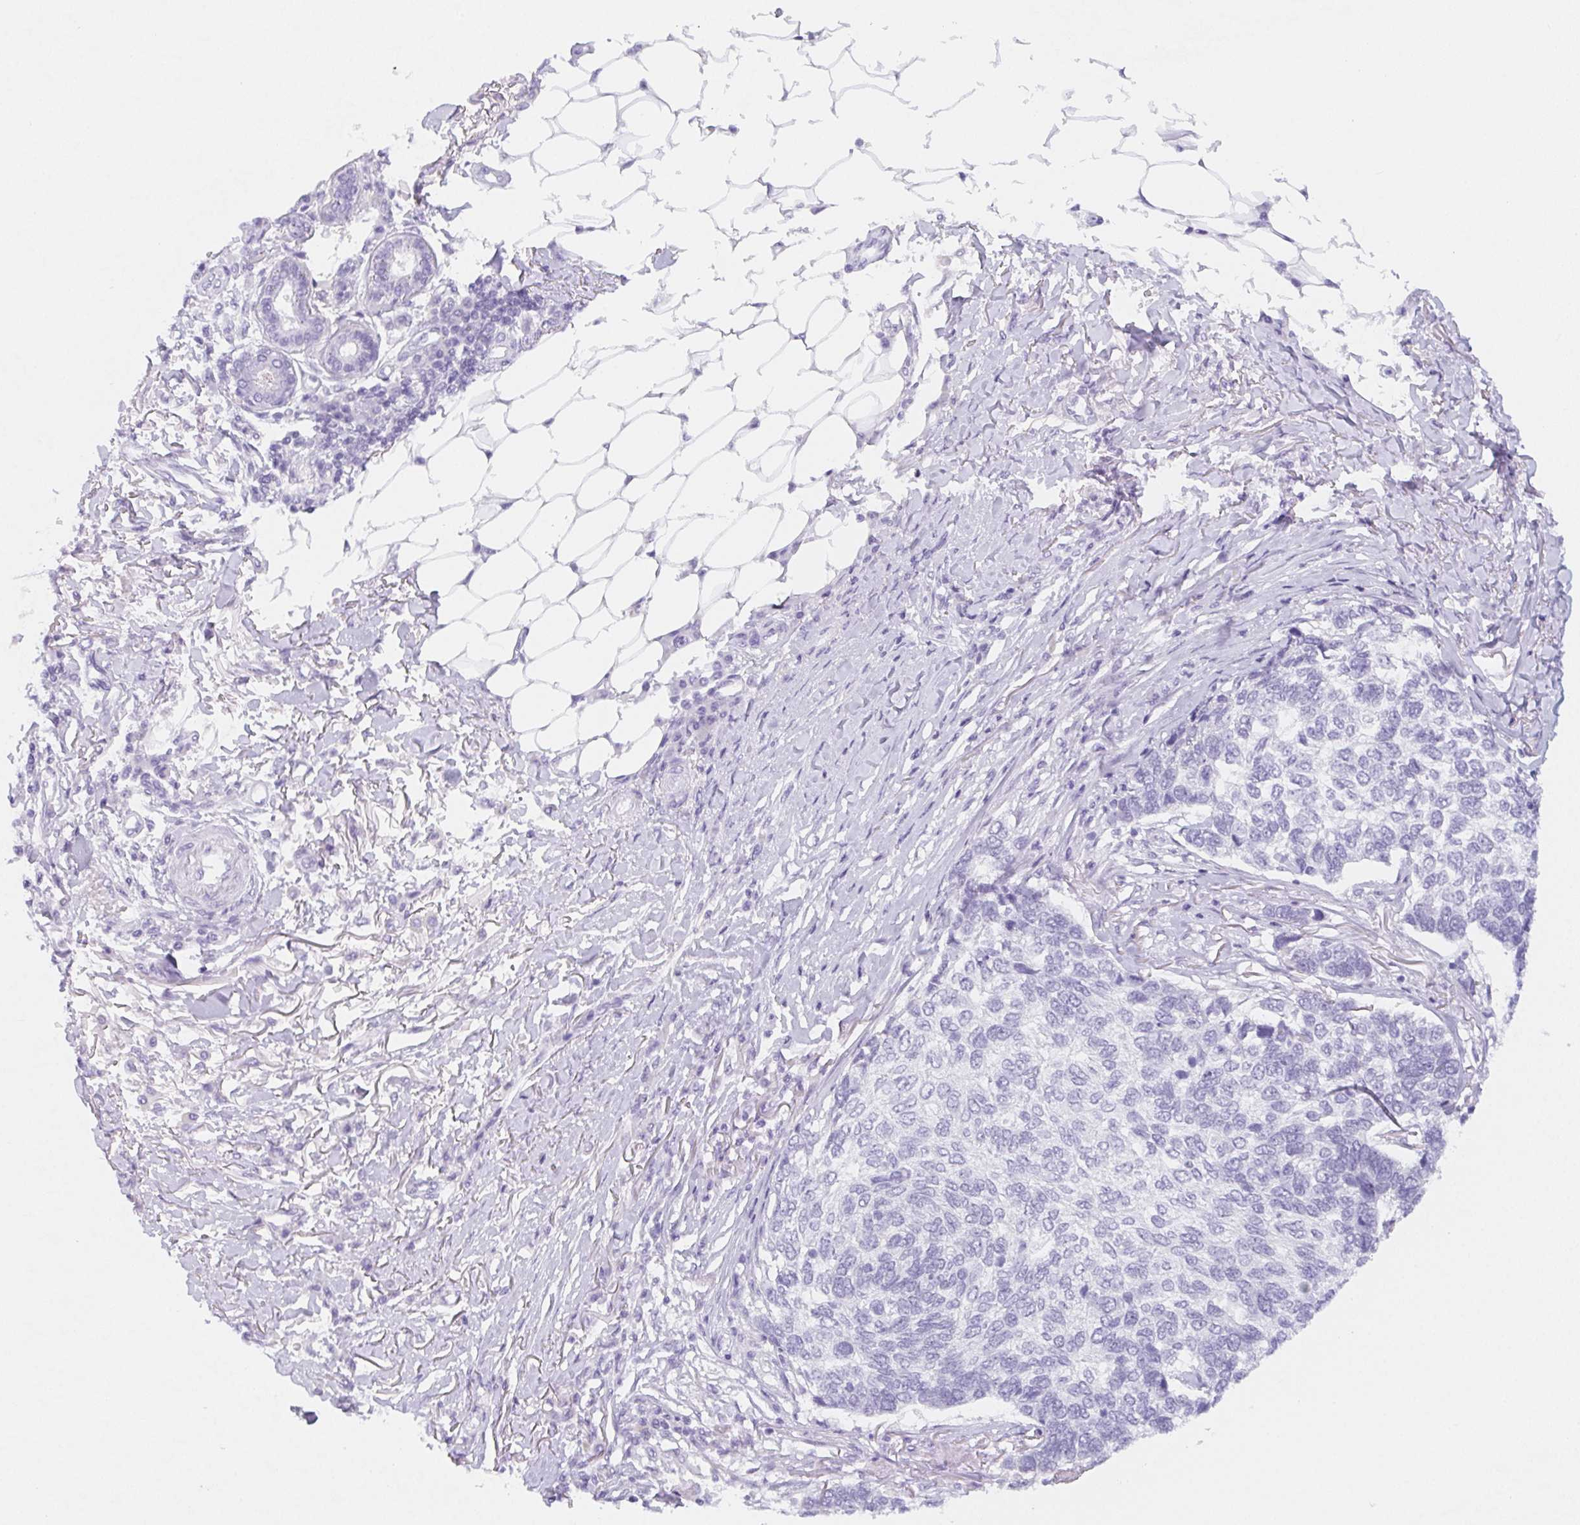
{"staining": {"intensity": "negative", "quantity": "none", "location": "none"}, "tissue": "skin cancer", "cell_type": "Tumor cells", "image_type": "cancer", "snomed": [{"axis": "morphology", "description": "Basal cell carcinoma"}, {"axis": "topography", "description": "Skin"}], "caption": "A high-resolution histopathology image shows IHC staining of skin basal cell carcinoma, which shows no significant expression in tumor cells.", "gene": "ITIH2", "patient": {"sex": "female", "age": 65}}